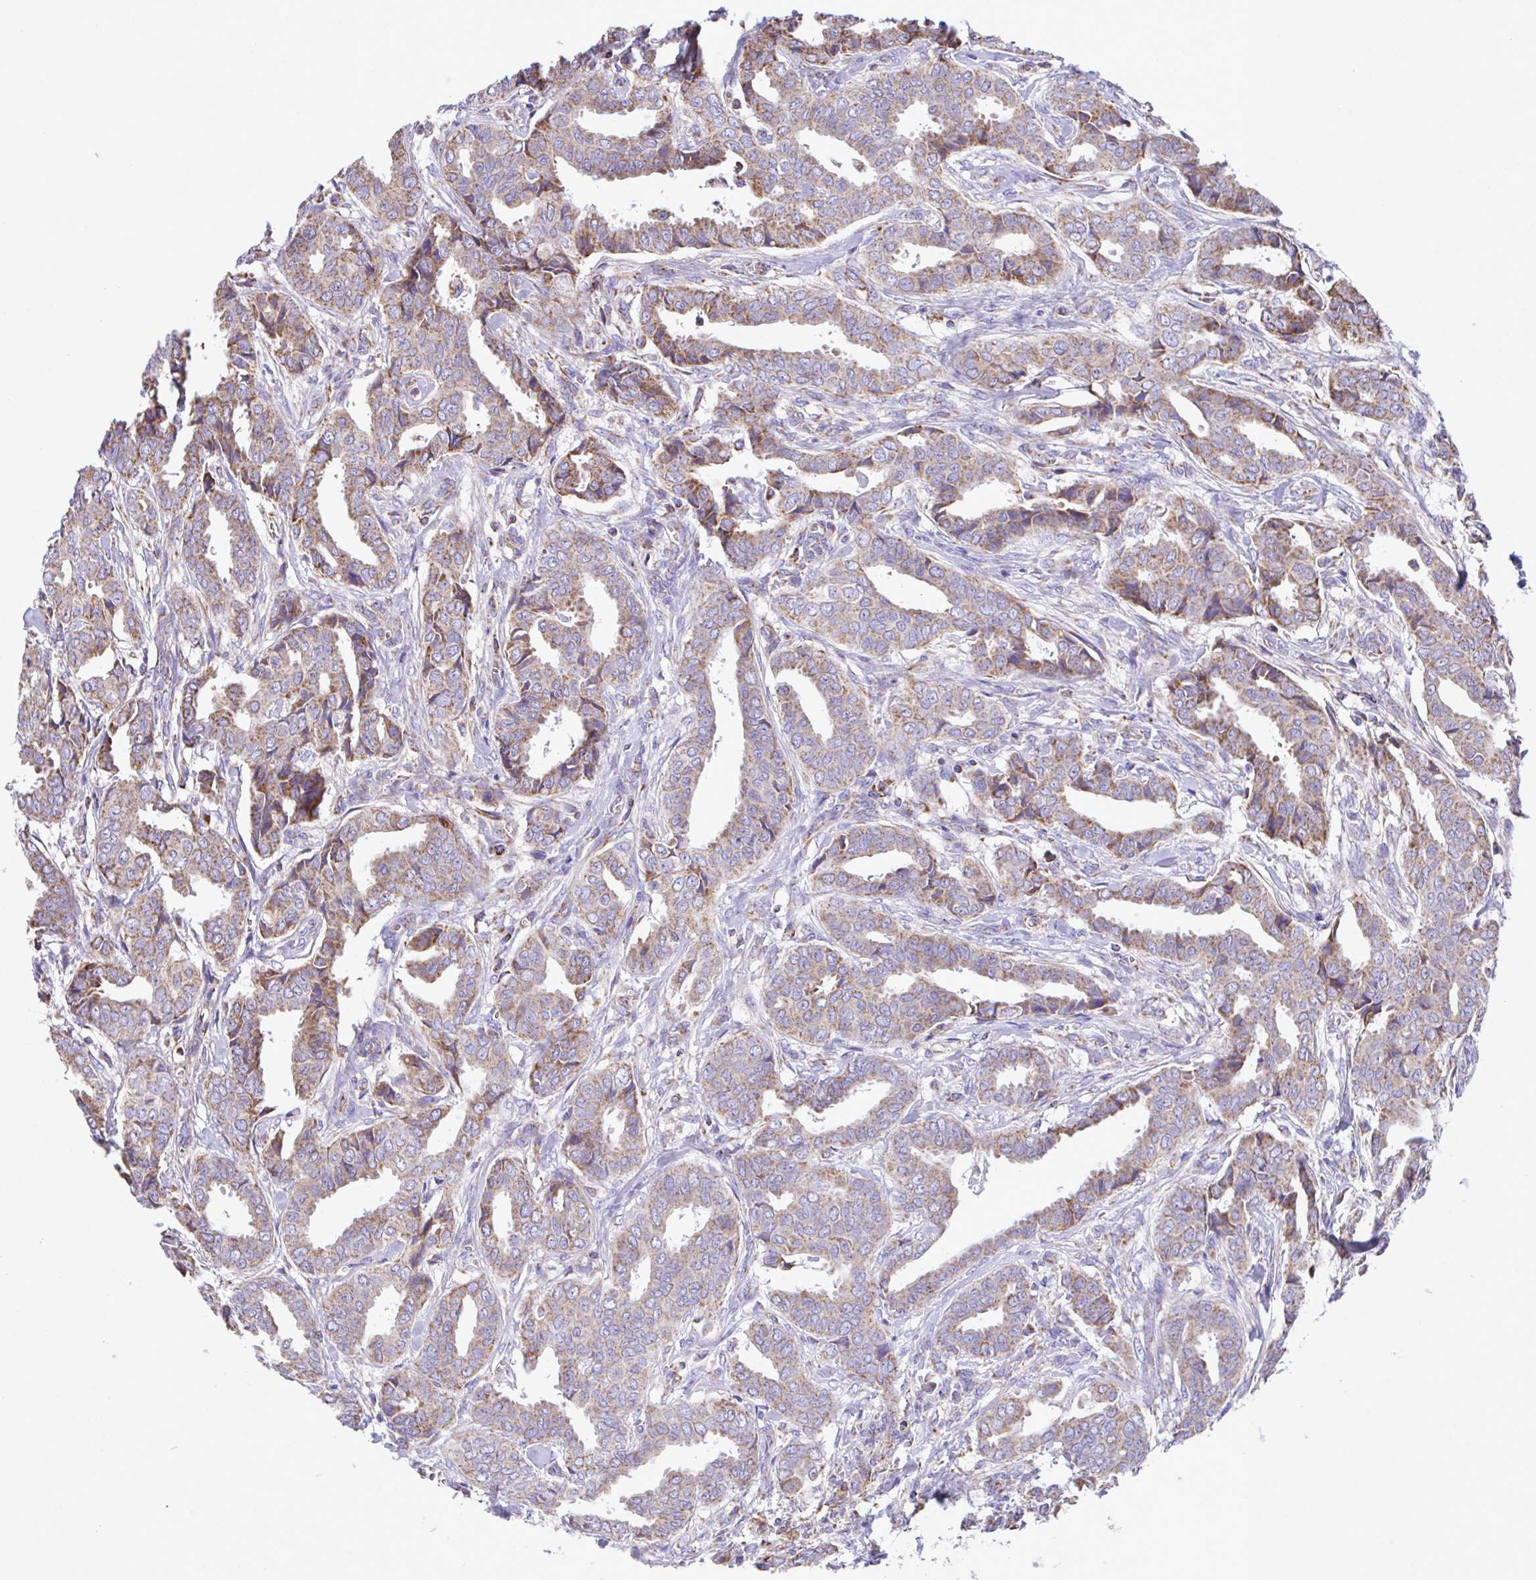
{"staining": {"intensity": "weak", "quantity": ">75%", "location": "cytoplasmic/membranous"}, "tissue": "breast cancer", "cell_type": "Tumor cells", "image_type": "cancer", "snomed": [{"axis": "morphology", "description": "Duct carcinoma"}, {"axis": "topography", "description": "Breast"}], "caption": "Intraductal carcinoma (breast) stained with immunohistochemistry shows weak cytoplasmic/membranous positivity in about >75% of tumor cells.", "gene": "PCMTD2", "patient": {"sex": "female", "age": 45}}